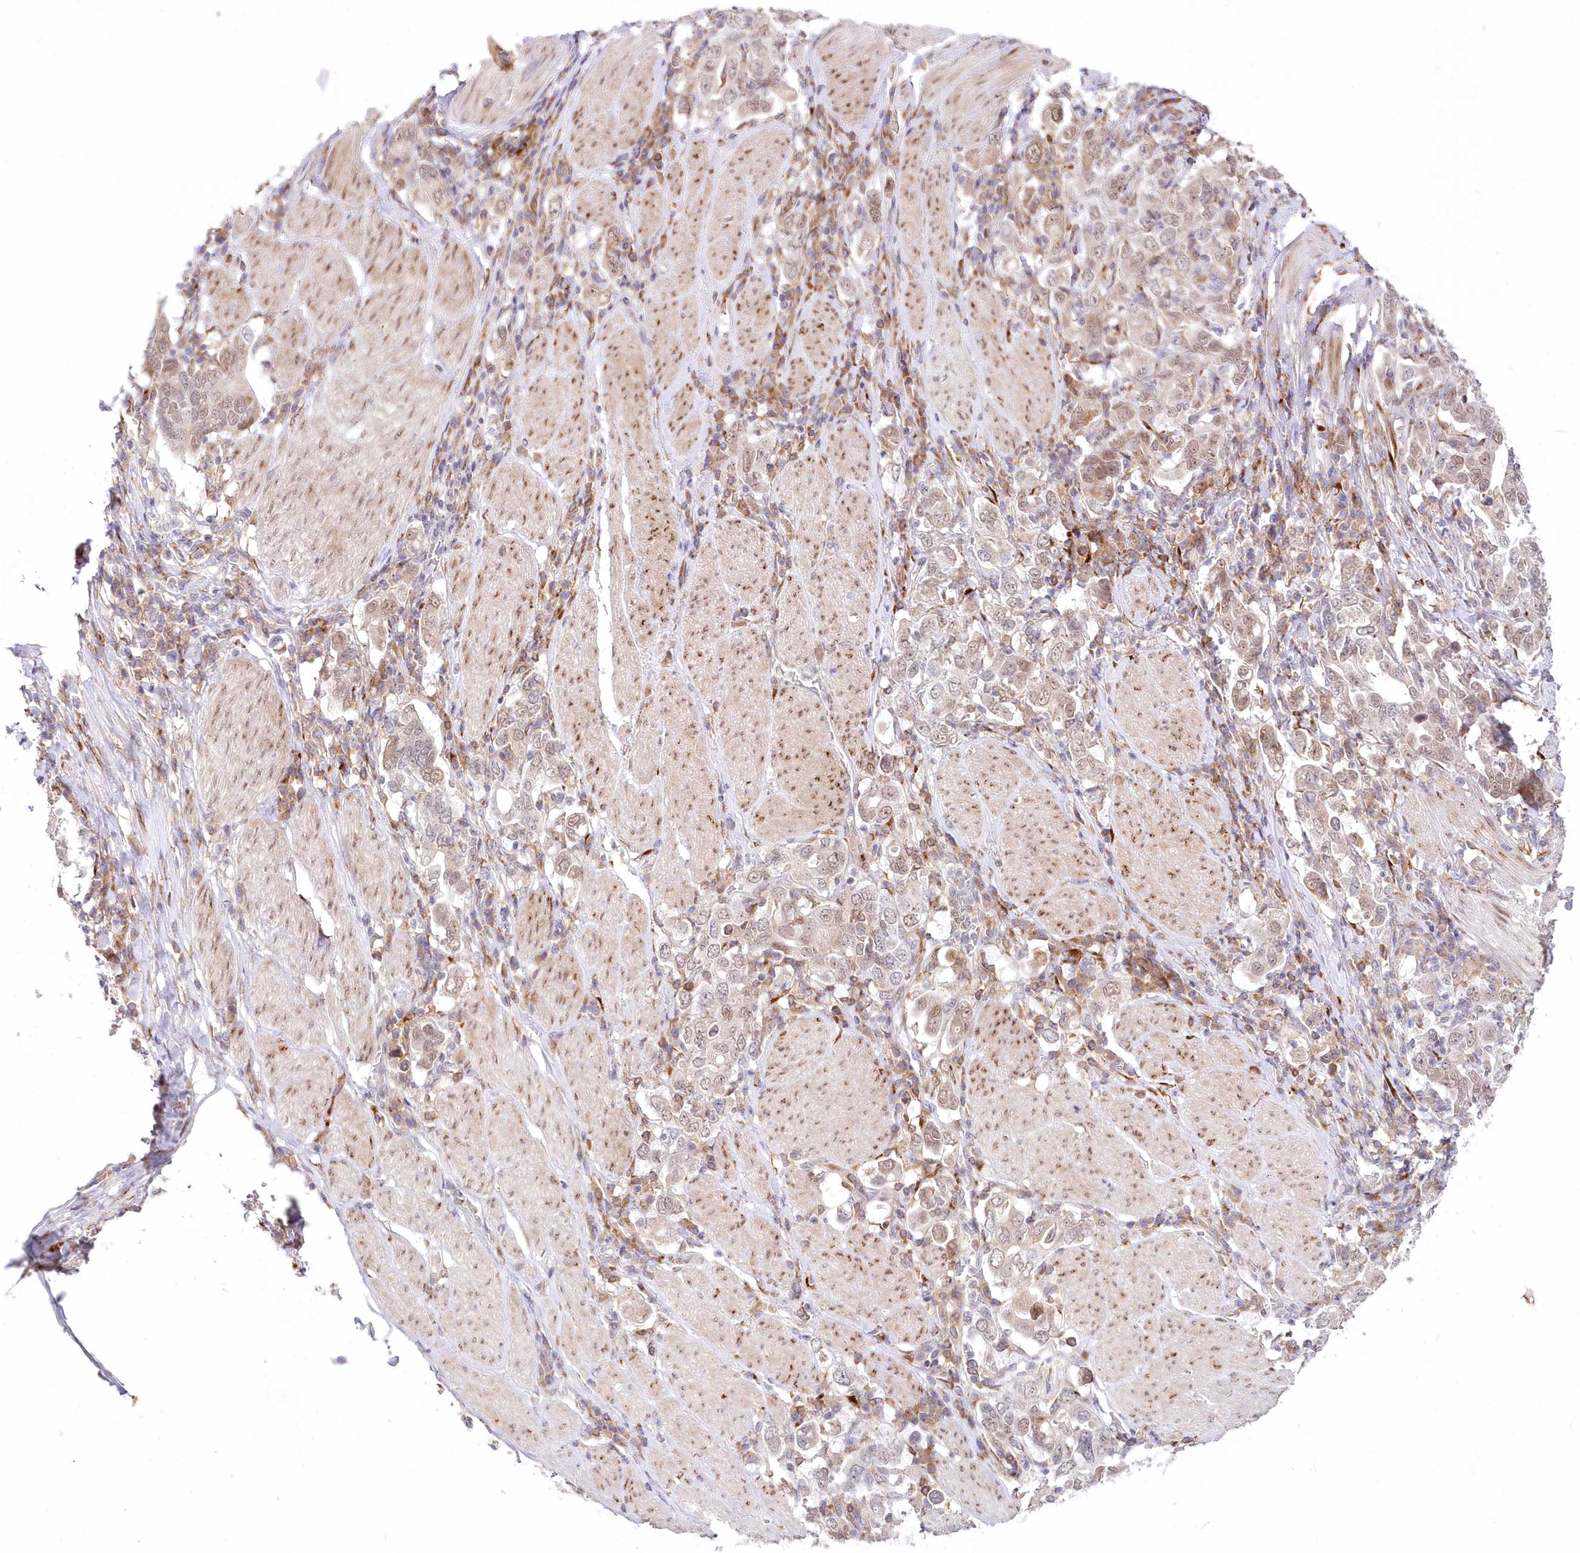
{"staining": {"intensity": "weak", "quantity": "<25%", "location": "nuclear"}, "tissue": "stomach cancer", "cell_type": "Tumor cells", "image_type": "cancer", "snomed": [{"axis": "morphology", "description": "Adenocarcinoma, NOS"}, {"axis": "topography", "description": "Stomach, upper"}], "caption": "High power microscopy photomicrograph of an immunohistochemistry image of stomach cancer (adenocarcinoma), revealing no significant positivity in tumor cells.", "gene": "LDB1", "patient": {"sex": "male", "age": 62}}